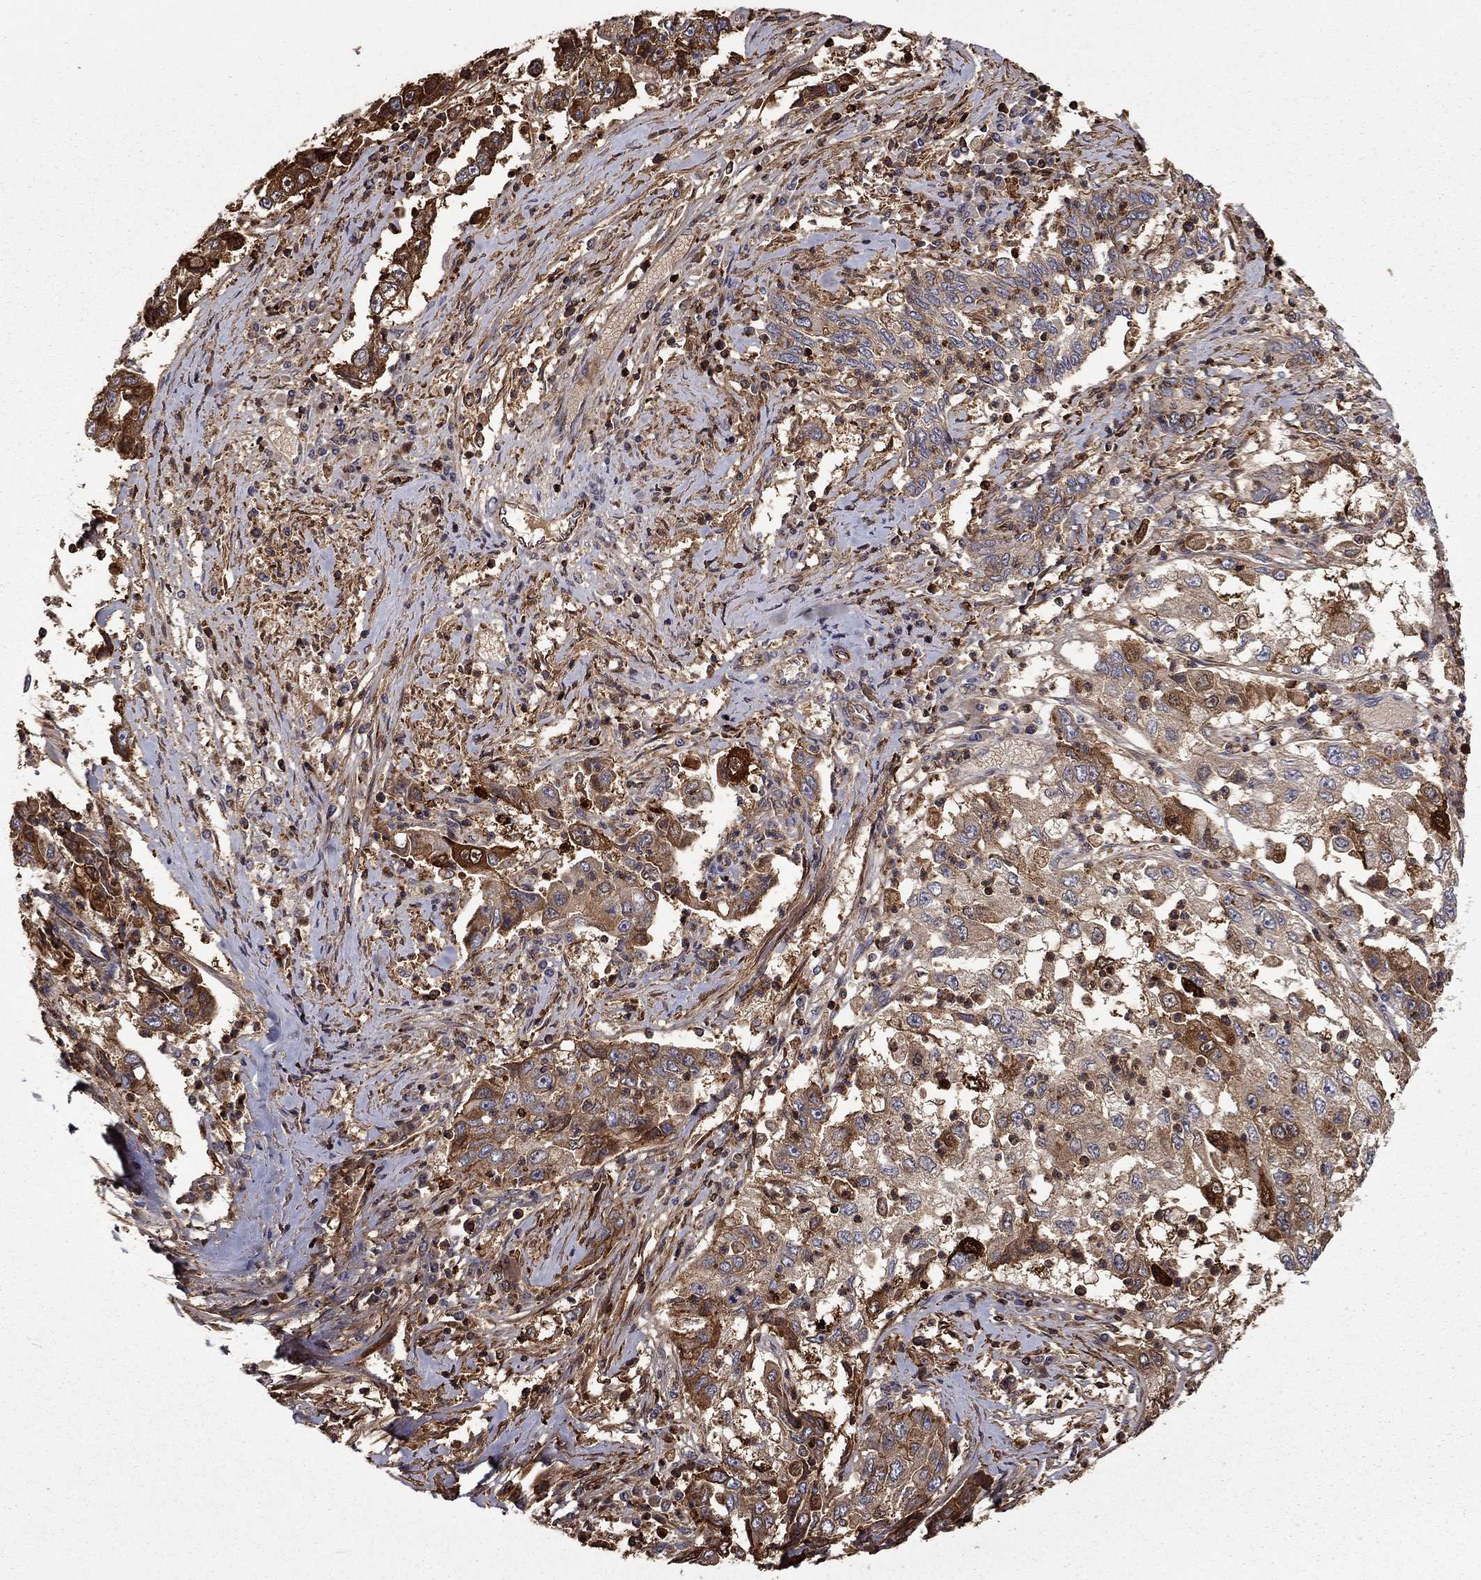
{"staining": {"intensity": "moderate", "quantity": "25%-75%", "location": "cytoplasmic/membranous"}, "tissue": "cervical cancer", "cell_type": "Tumor cells", "image_type": "cancer", "snomed": [{"axis": "morphology", "description": "Squamous cell carcinoma, NOS"}, {"axis": "topography", "description": "Cervix"}], "caption": "Cervical cancer tissue shows moderate cytoplasmic/membranous staining in about 25%-75% of tumor cells", "gene": "ADM", "patient": {"sex": "female", "age": 36}}